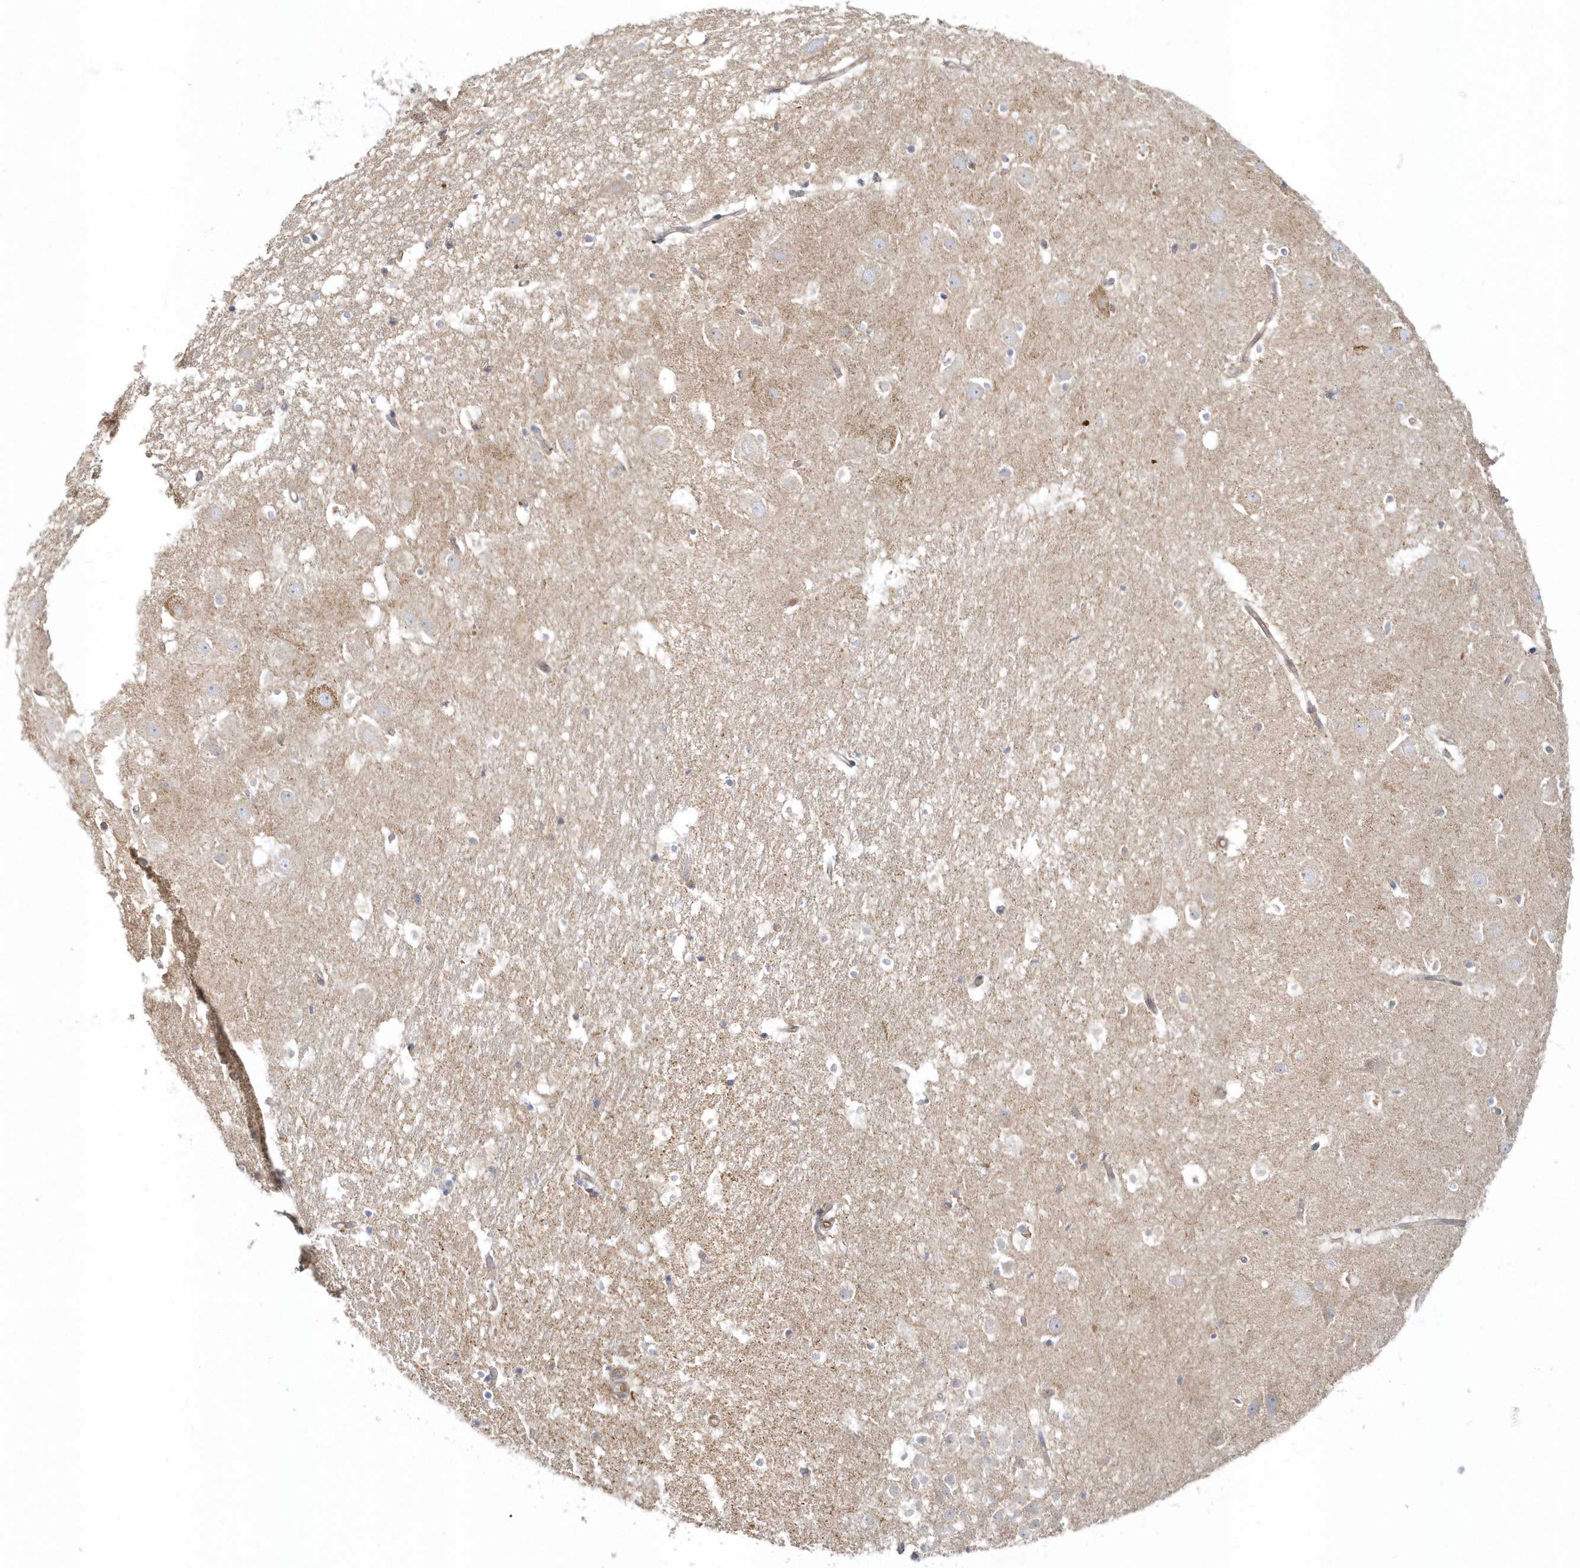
{"staining": {"intensity": "negative", "quantity": "none", "location": "none"}, "tissue": "hippocampus", "cell_type": "Glial cells", "image_type": "normal", "snomed": [{"axis": "morphology", "description": "Normal tissue, NOS"}, {"axis": "topography", "description": "Hippocampus"}], "caption": "This is an immunohistochemistry micrograph of normal human hippocampus. There is no positivity in glial cells.", "gene": "LEXM", "patient": {"sex": "female", "age": 52}}